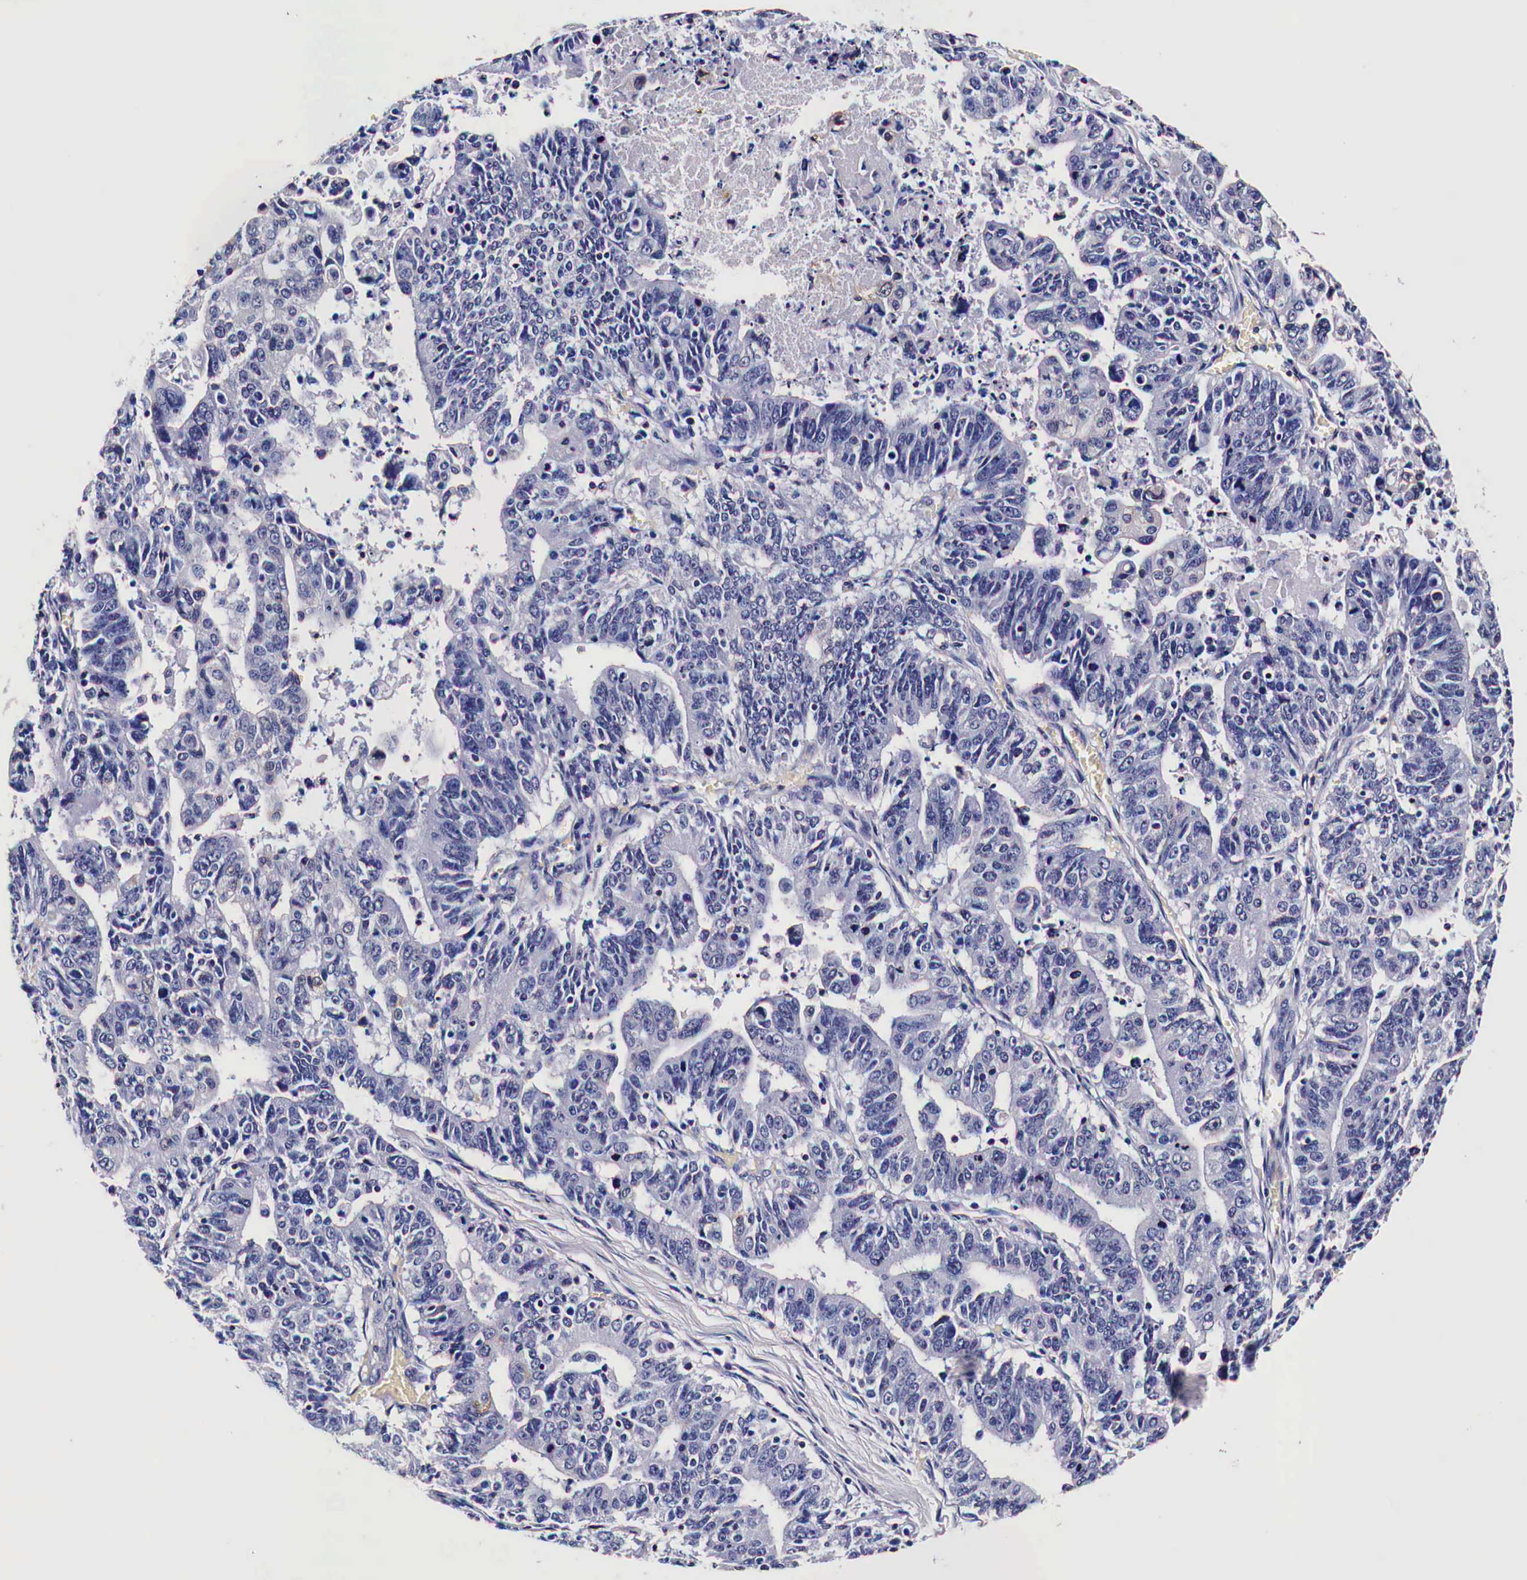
{"staining": {"intensity": "negative", "quantity": "none", "location": "none"}, "tissue": "stomach cancer", "cell_type": "Tumor cells", "image_type": "cancer", "snomed": [{"axis": "morphology", "description": "Adenocarcinoma, NOS"}, {"axis": "topography", "description": "Stomach, upper"}], "caption": "Immunohistochemistry (IHC) micrograph of neoplastic tissue: human stomach adenocarcinoma stained with DAB (3,3'-diaminobenzidine) reveals no significant protein staining in tumor cells.", "gene": "HSPB1", "patient": {"sex": "female", "age": 50}}